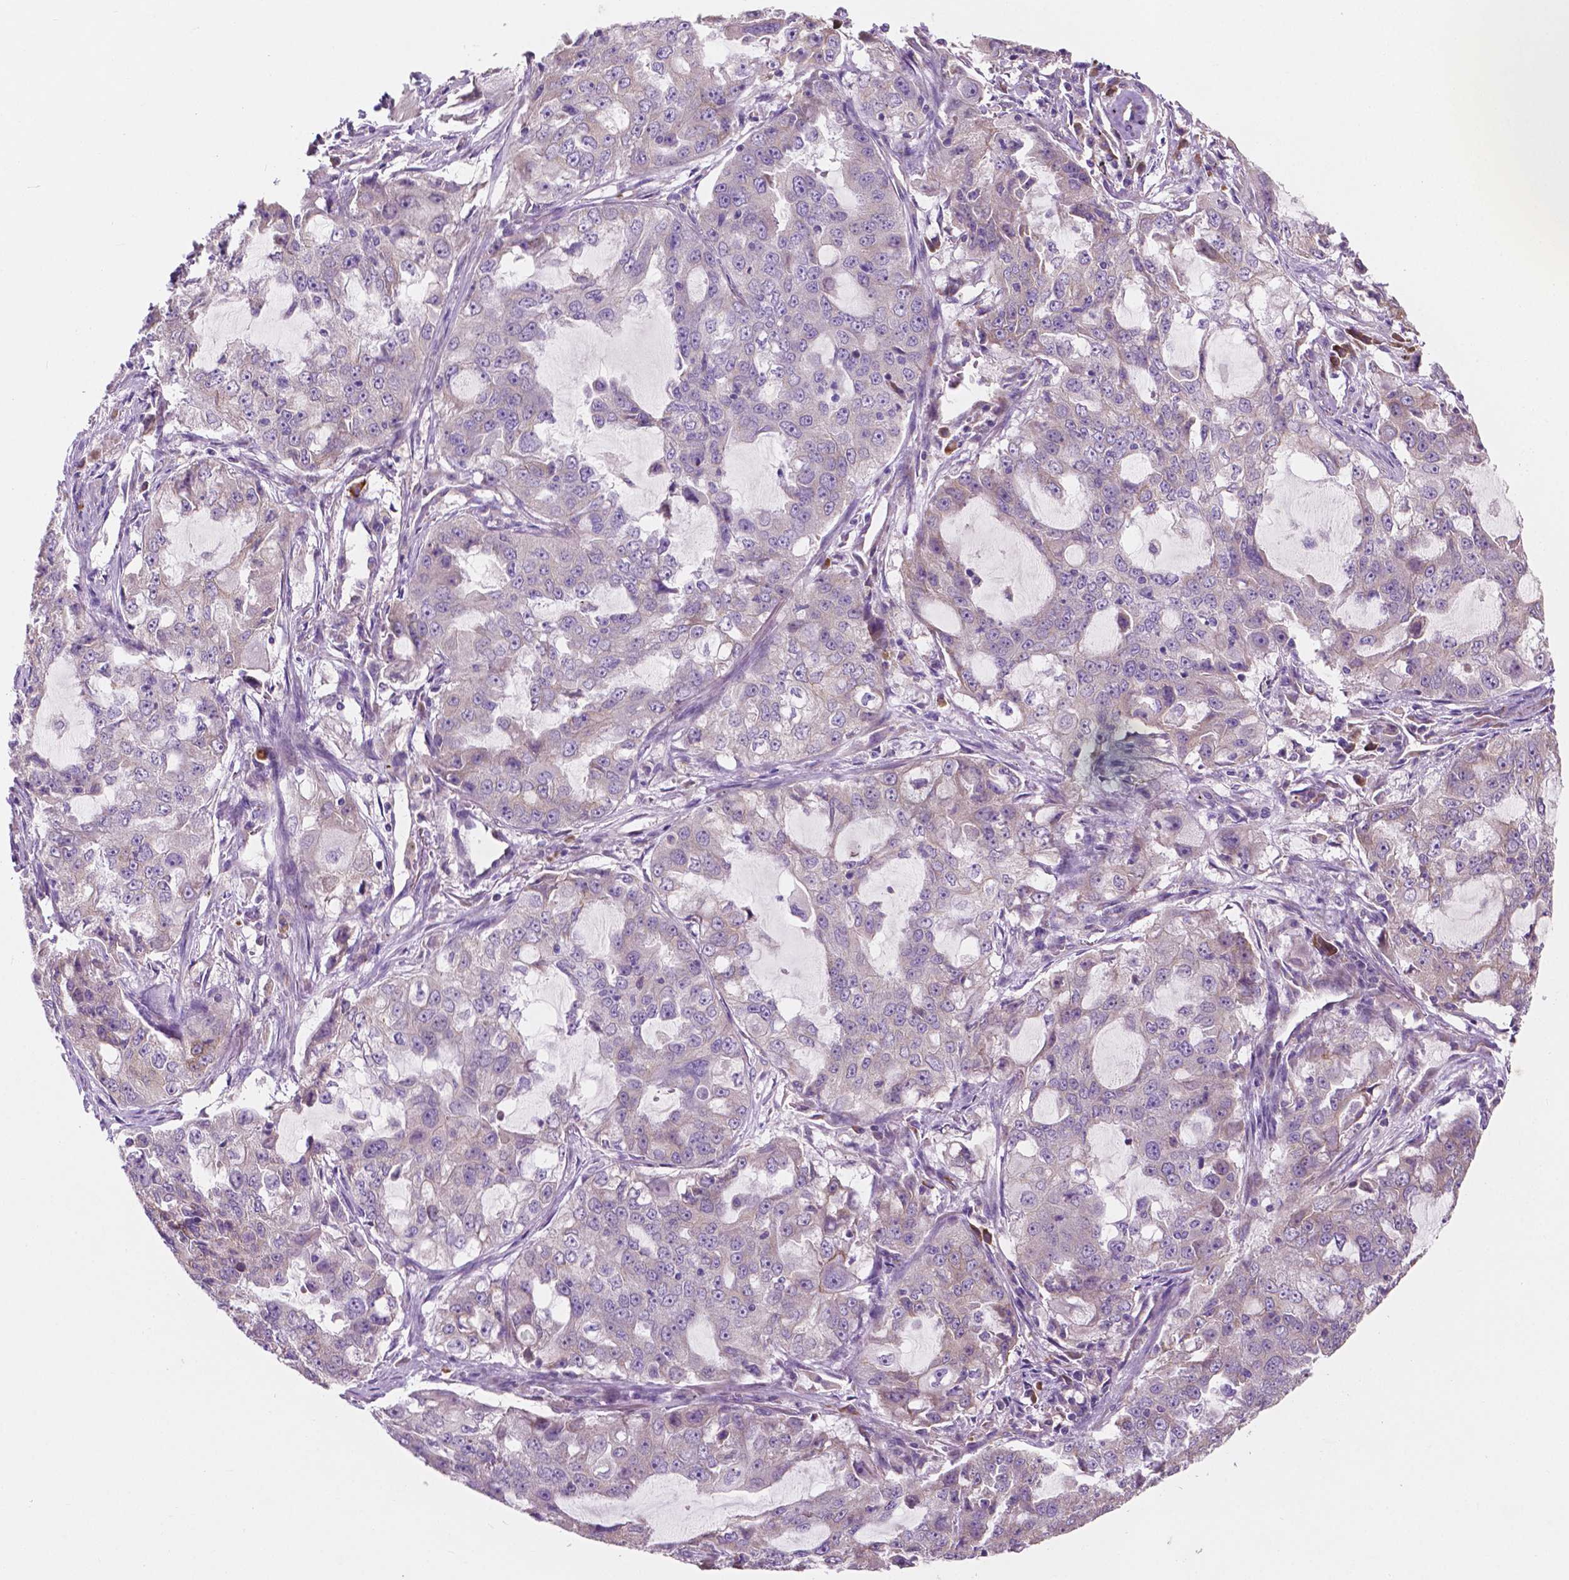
{"staining": {"intensity": "weak", "quantity": "25%-75%", "location": "cytoplasmic/membranous"}, "tissue": "lung cancer", "cell_type": "Tumor cells", "image_type": "cancer", "snomed": [{"axis": "morphology", "description": "Adenocarcinoma, NOS"}, {"axis": "topography", "description": "Lung"}], "caption": "Lung cancer stained with DAB (3,3'-diaminobenzidine) immunohistochemistry demonstrates low levels of weak cytoplasmic/membranous expression in about 25%-75% of tumor cells.", "gene": "LRP1B", "patient": {"sex": "female", "age": 61}}